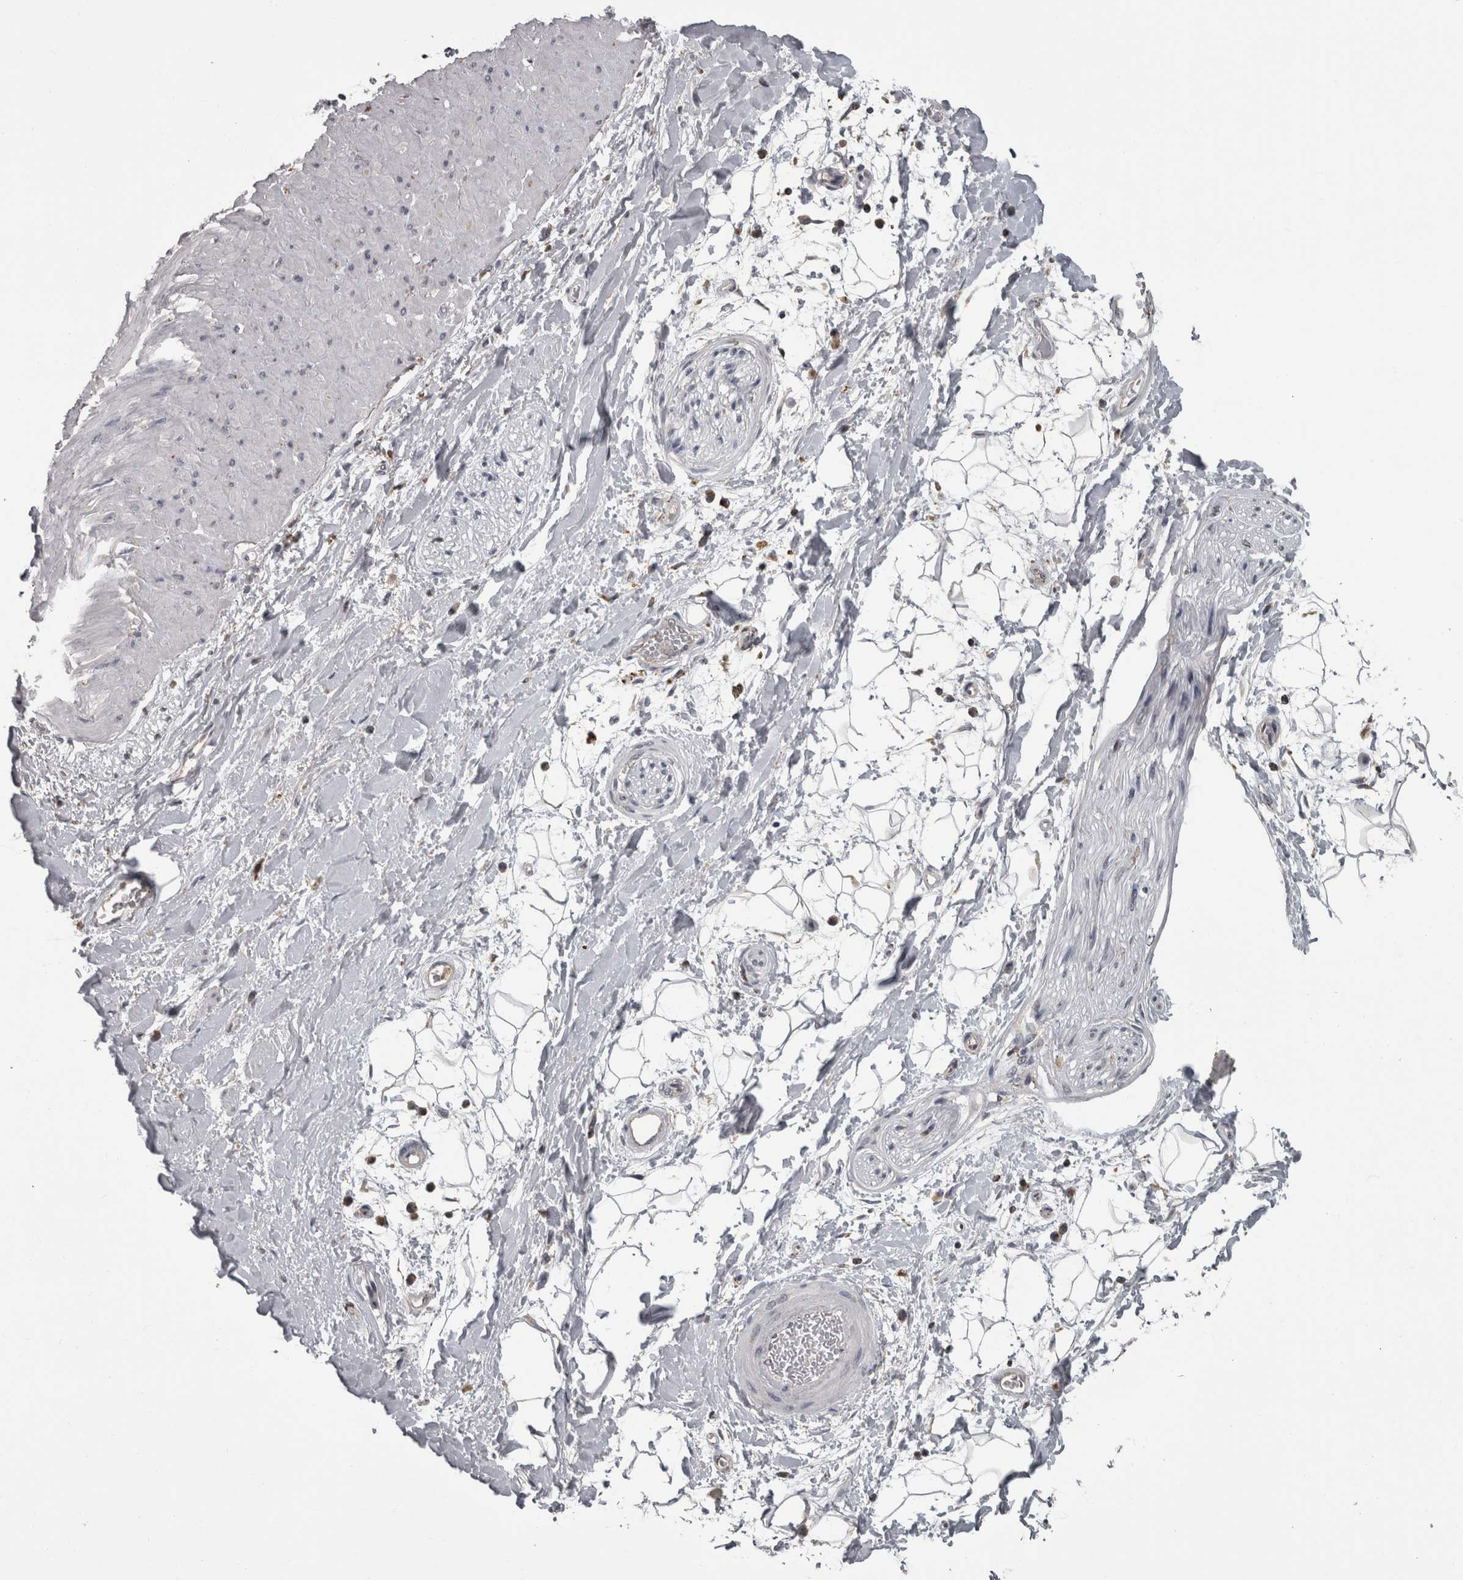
{"staining": {"intensity": "negative", "quantity": "none", "location": "none"}, "tissue": "adipose tissue", "cell_type": "Adipocytes", "image_type": "normal", "snomed": [{"axis": "morphology", "description": "Normal tissue, NOS"}, {"axis": "topography", "description": "Soft tissue"}], "caption": "Histopathology image shows no protein staining in adipocytes of benign adipose tissue. (DAB immunohistochemistry (IHC), high magnification).", "gene": "NAAA", "patient": {"sex": "male", "age": 72}}